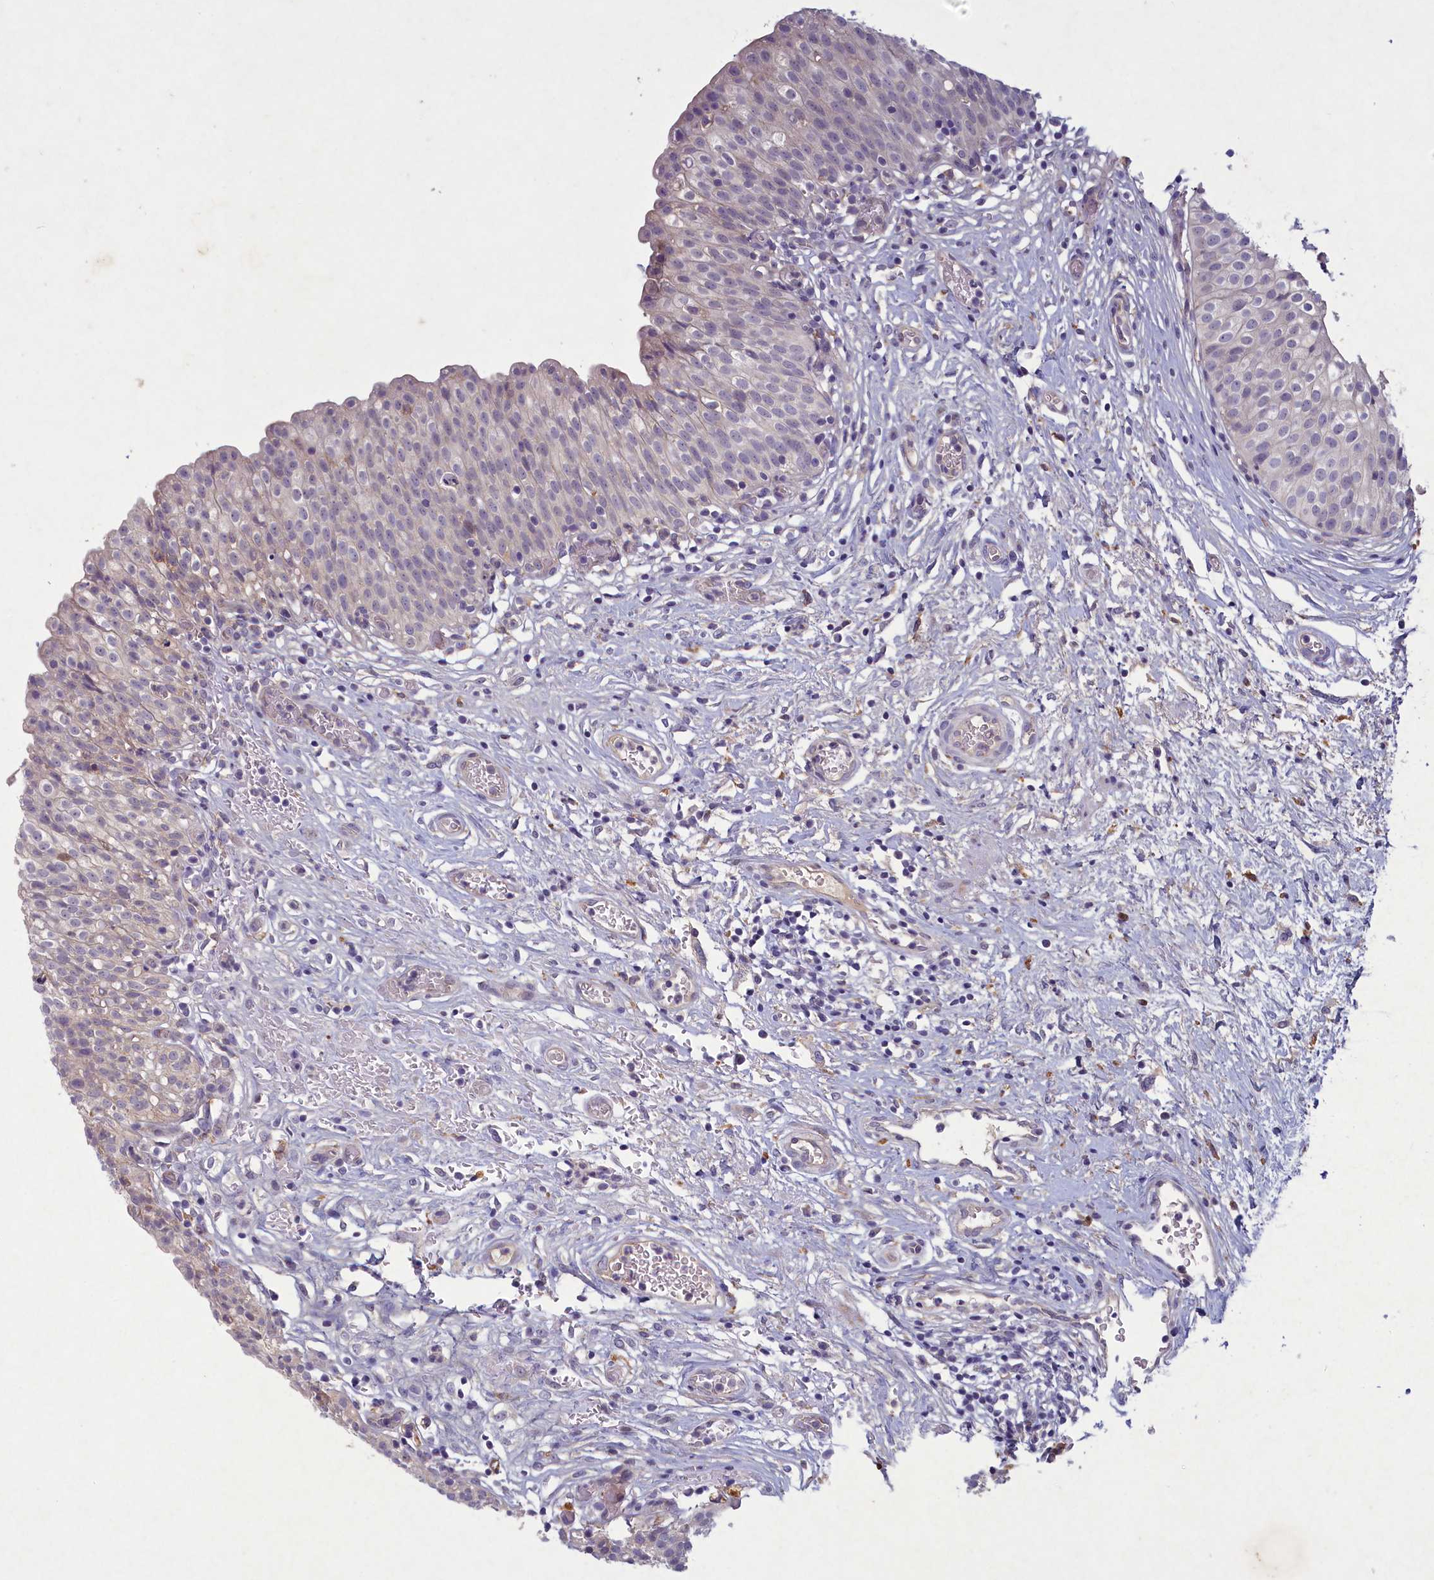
{"staining": {"intensity": "negative", "quantity": "none", "location": "none"}, "tissue": "urinary bladder", "cell_type": "Urothelial cells", "image_type": "normal", "snomed": [{"axis": "morphology", "description": "Normal tissue, NOS"}, {"axis": "topography", "description": "Urinary bladder"}], "caption": "High power microscopy image of an immunohistochemistry micrograph of unremarkable urinary bladder, revealing no significant staining in urothelial cells.", "gene": "PLEKHG6", "patient": {"sex": "male", "age": 55}}